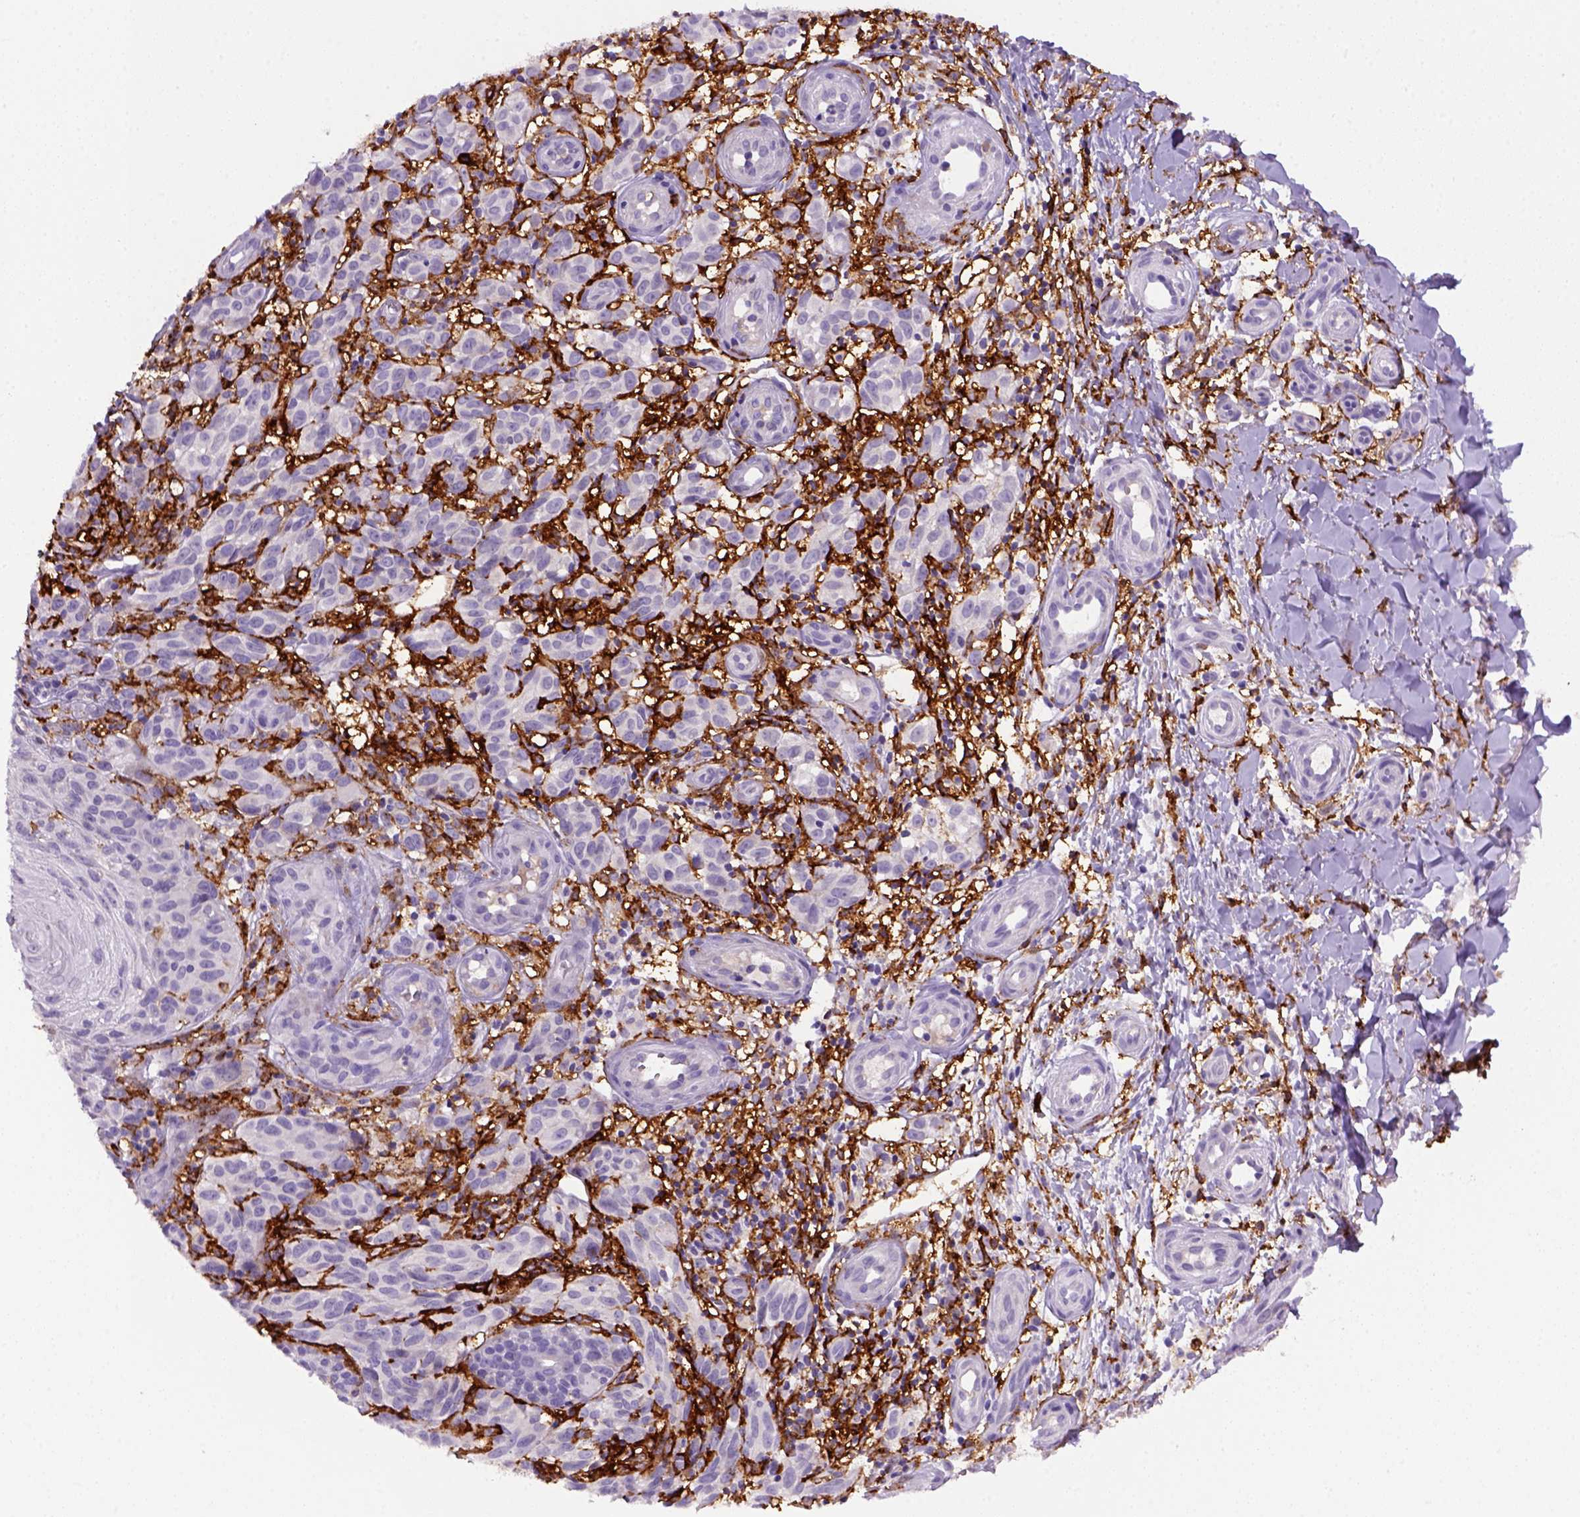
{"staining": {"intensity": "negative", "quantity": "none", "location": "none"}, "tissue": "melanoma", "cell_type": "Tumor cells", "image_type": "cancer", "snomed": [{"axis": "morphology", "description": "Malignant melanoma, NOS"}, {"axis": "topography", "description": "Skin"}], "caption": "Immunohistochemical staining of human melanoma demonstrates no significant expression in tumor cells. (IHC, brightfield microscopy, high magnification).", "gene": "CD14", "patient": {"sex": "female", "age": 53}}